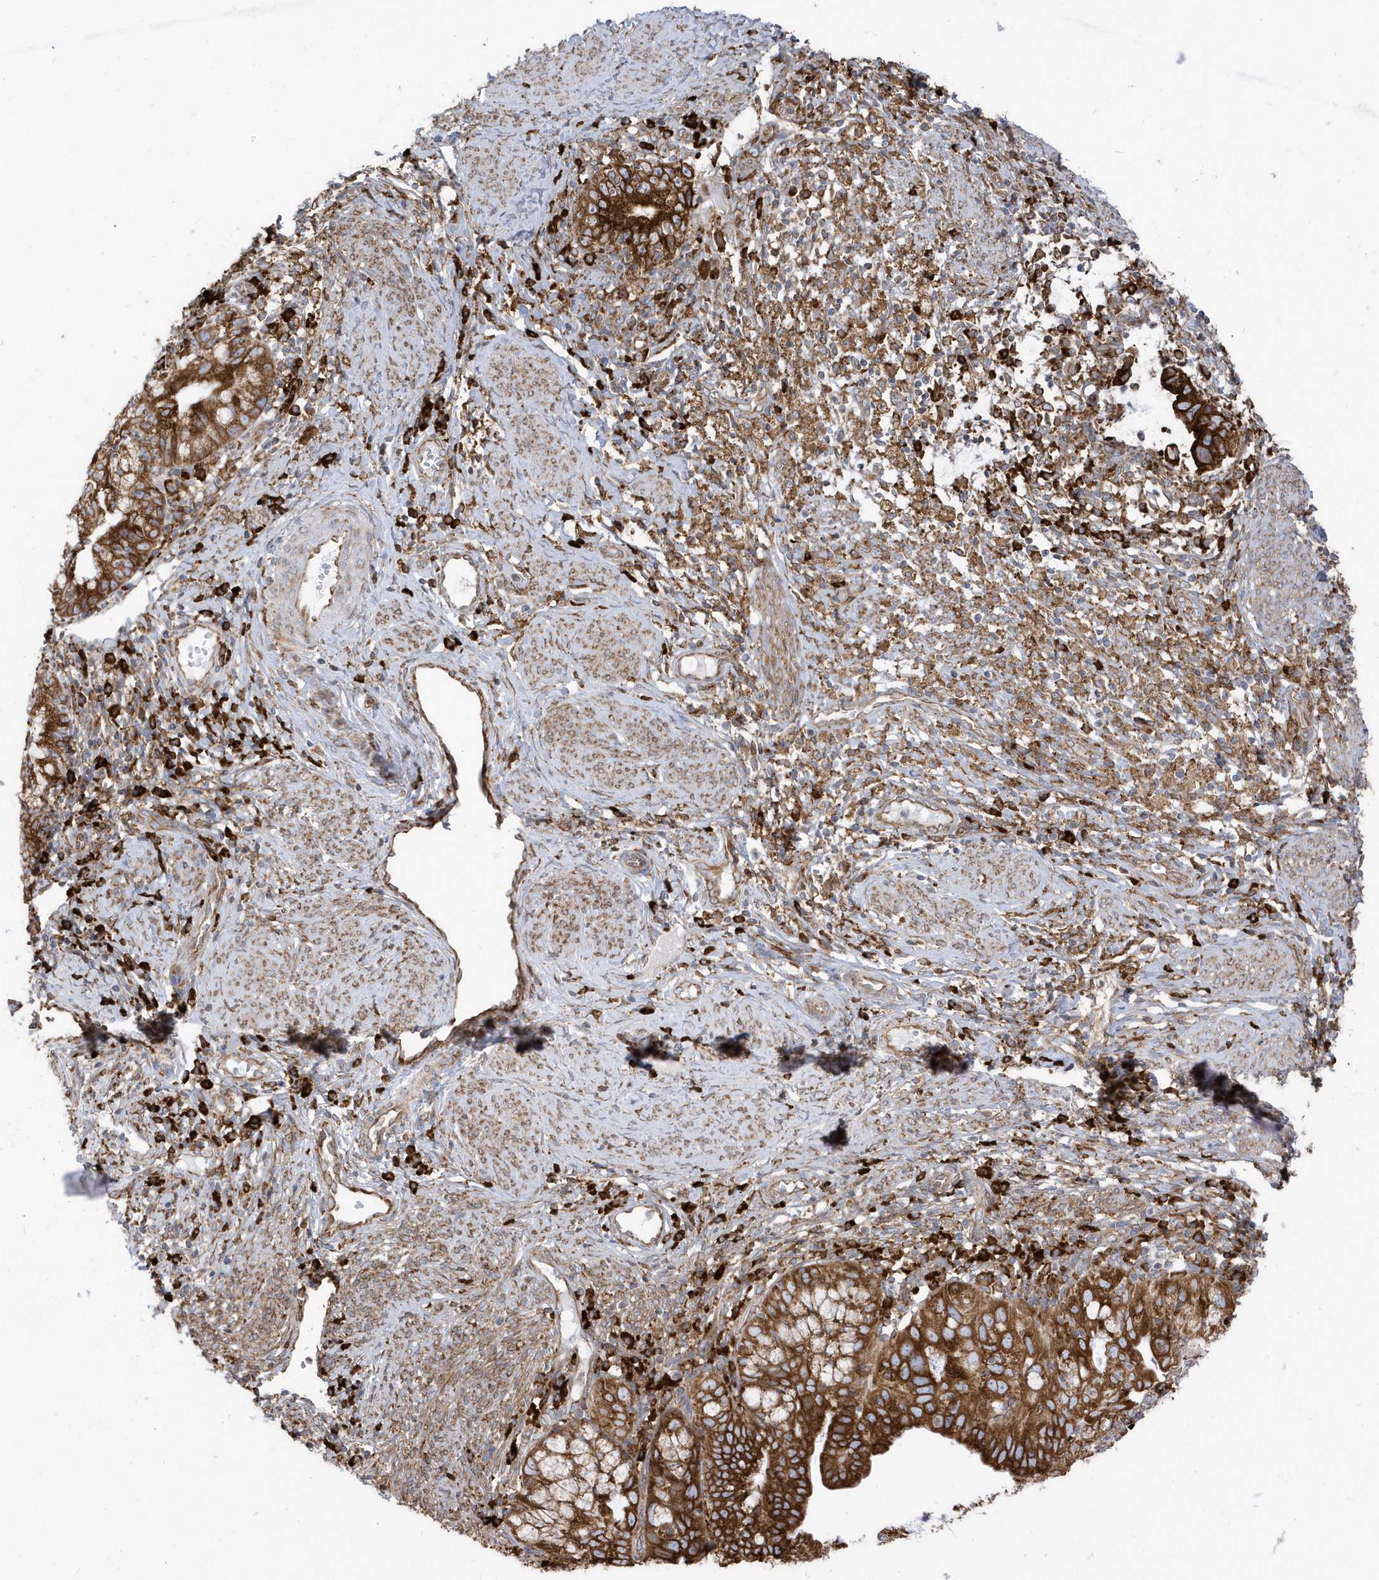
{"staining": {"intensity": "strong", "quantity": ">75%", "location": "cytoplasmic/membranous"}, "tissue": "cervical cancer", "cell_type": "Tumor cells", "image_type": "cancer", "snomed": [{"axis": "morphology", "description": "Adenocarcinoma, NOS"}, {"axis": "topography", "description": "Cervix"}], "caption": "Tumor cells exhibit strong cytoplasmic/membranous positivity in about >75% of cells in cervical cancer.", "gene": "PDIA6", "patient": {"sex": "female", "age": 36}}